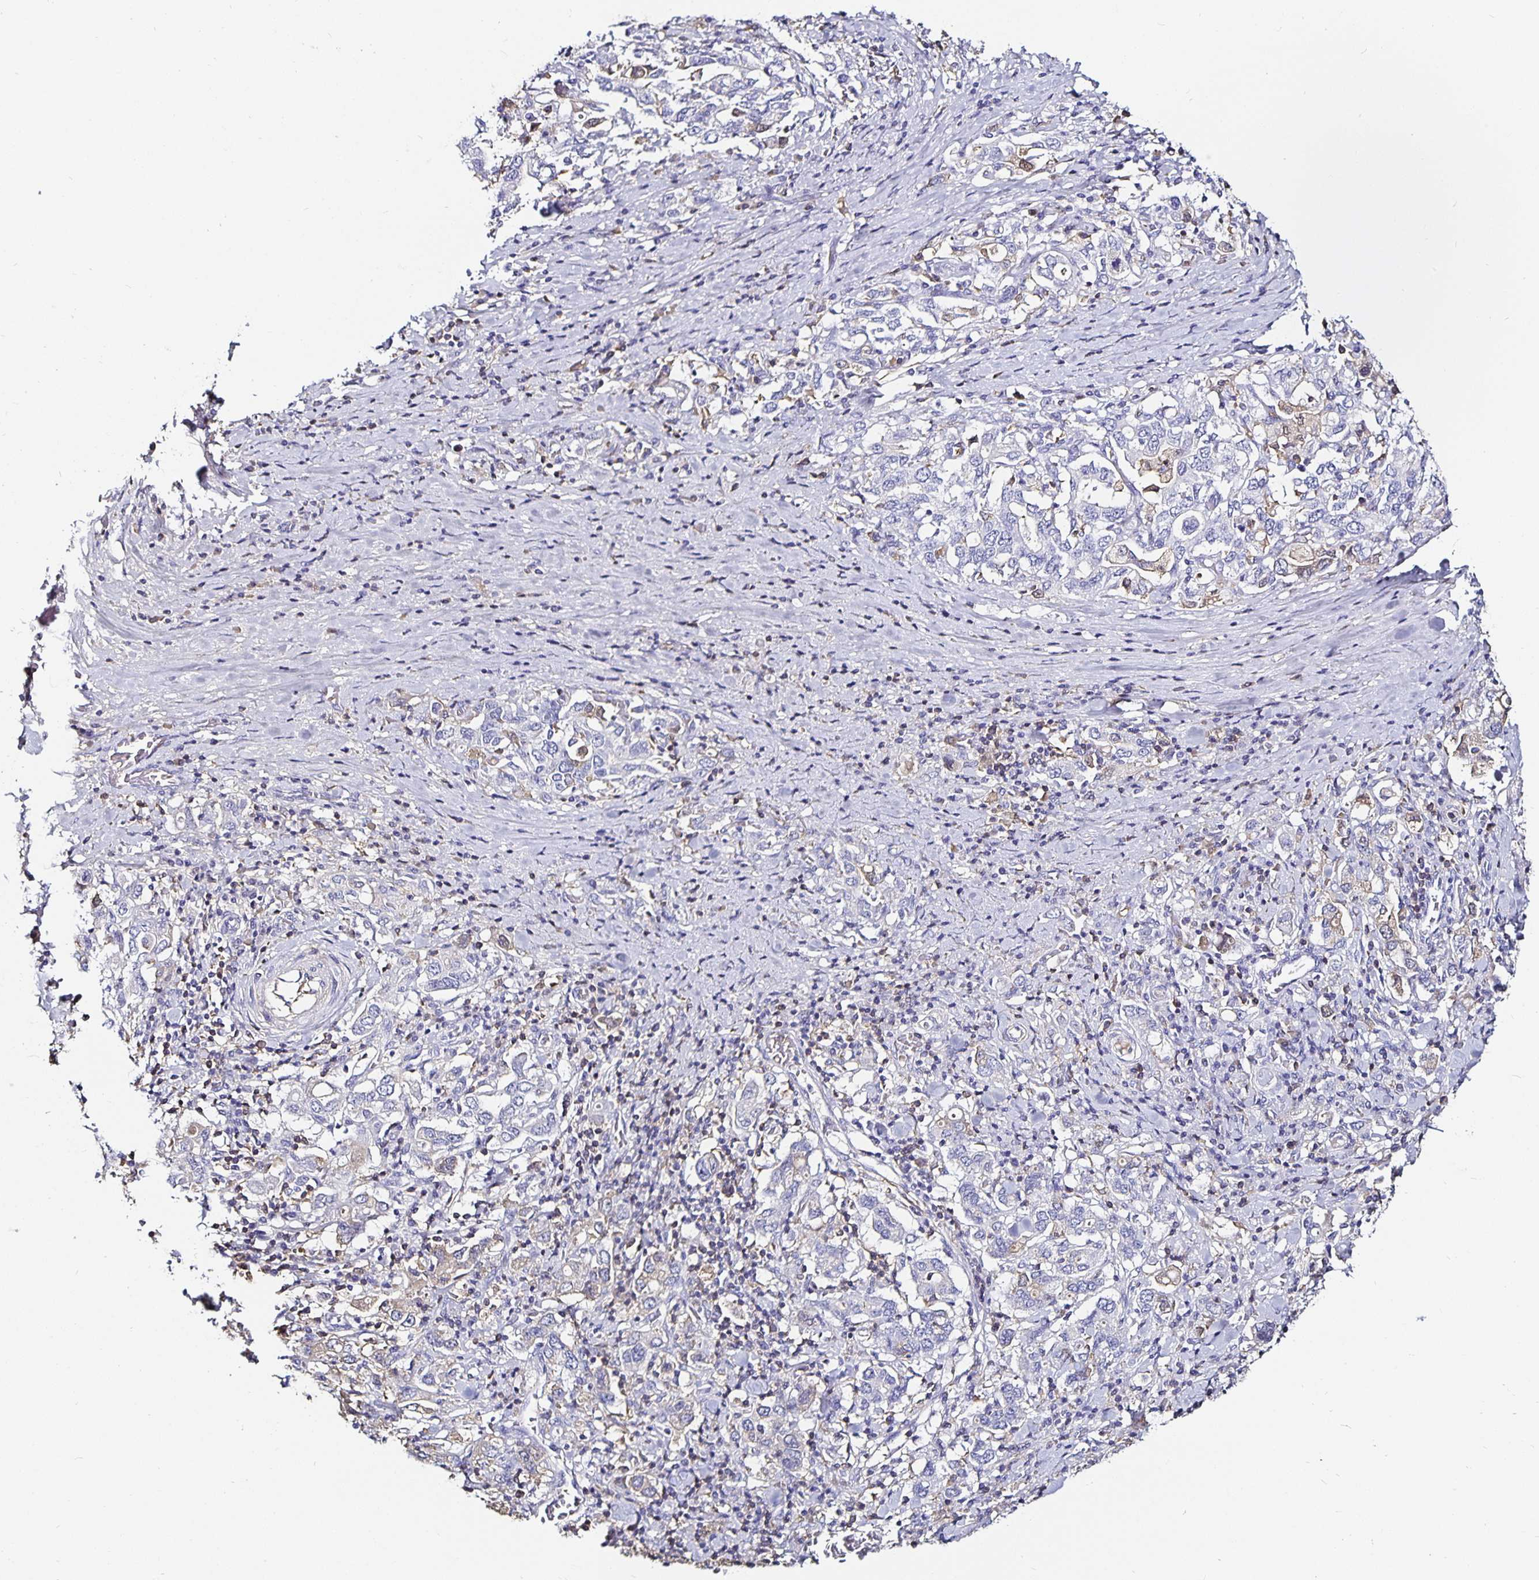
{"staining": {"intensity": "negative", "quantity": "none", "location": "none"}, "tissue": "stomach cancer", "cell_type": "Tumor cells", "image_type": "cancer", "snomed": [{"axis": "morphology", "description": "Adenocarcinoma, NOS"}, {"axis": "topography", "description": "Stomach, upper"}, {"axis": "topography", "description": "Stomach"}], "caption": "Tumor cells show no significant staining in stomach adenocarcinoma.", "gene": "TTR", "patient": {"sex": "male", "age": 62}}